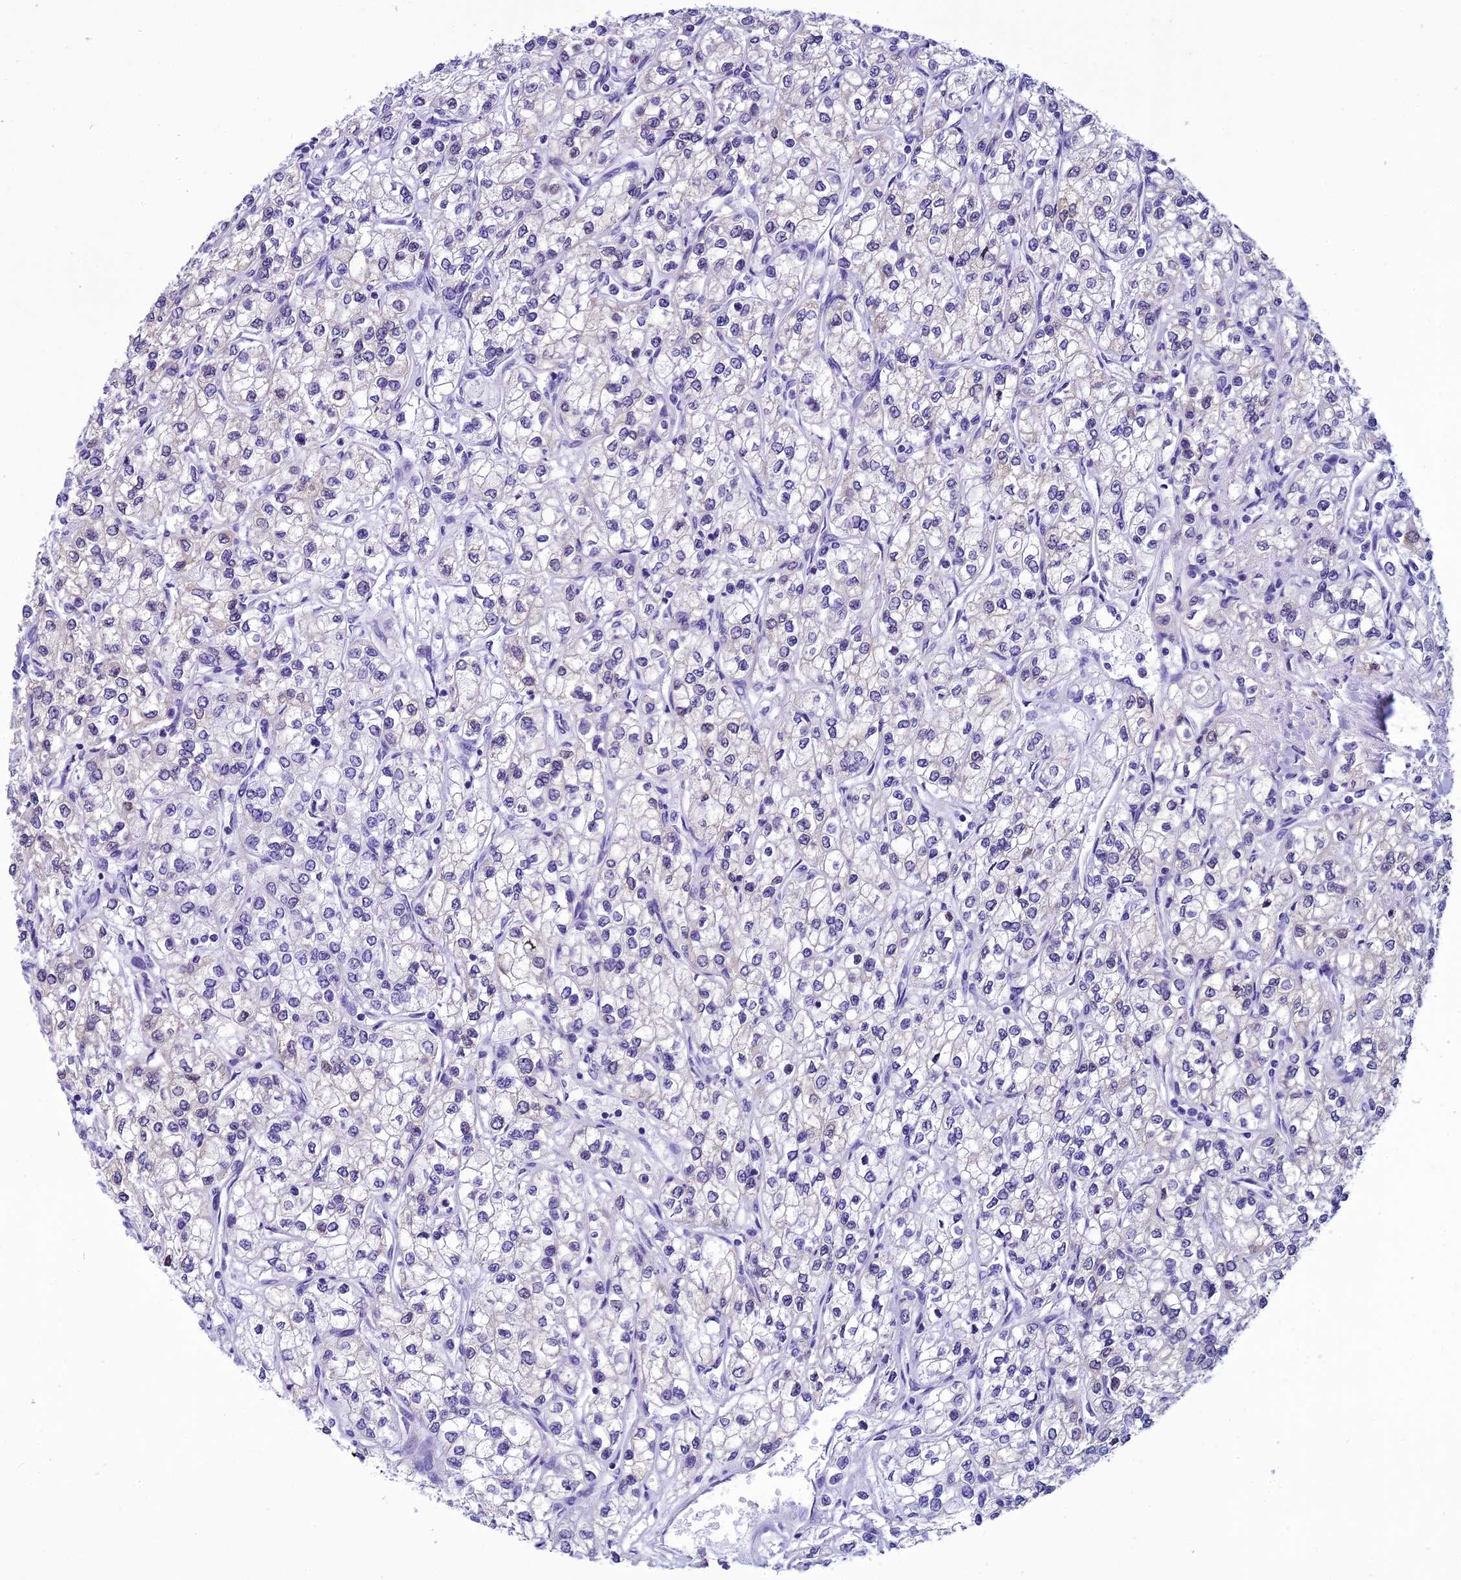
{"staining": {"intensity": "negative", "quantity": "none", "location": "none"}, "tissue": "renal cancer", "cell_type": "Tumor cells", "image_type": "cancer", "snomed": [{"axis": "morphology", "description": "Adenocarcinoma, NOS"}, {"axis": "topography", "description": "Kidney"}], "caption": "Immunohistochemical staining of renal cancer (adenocarcinoma) shows no significant staining in tumor cells. Nuclei are stained in blue.", "gene": "KCTD14", "patient": {"sex": "male", "age": 80}}